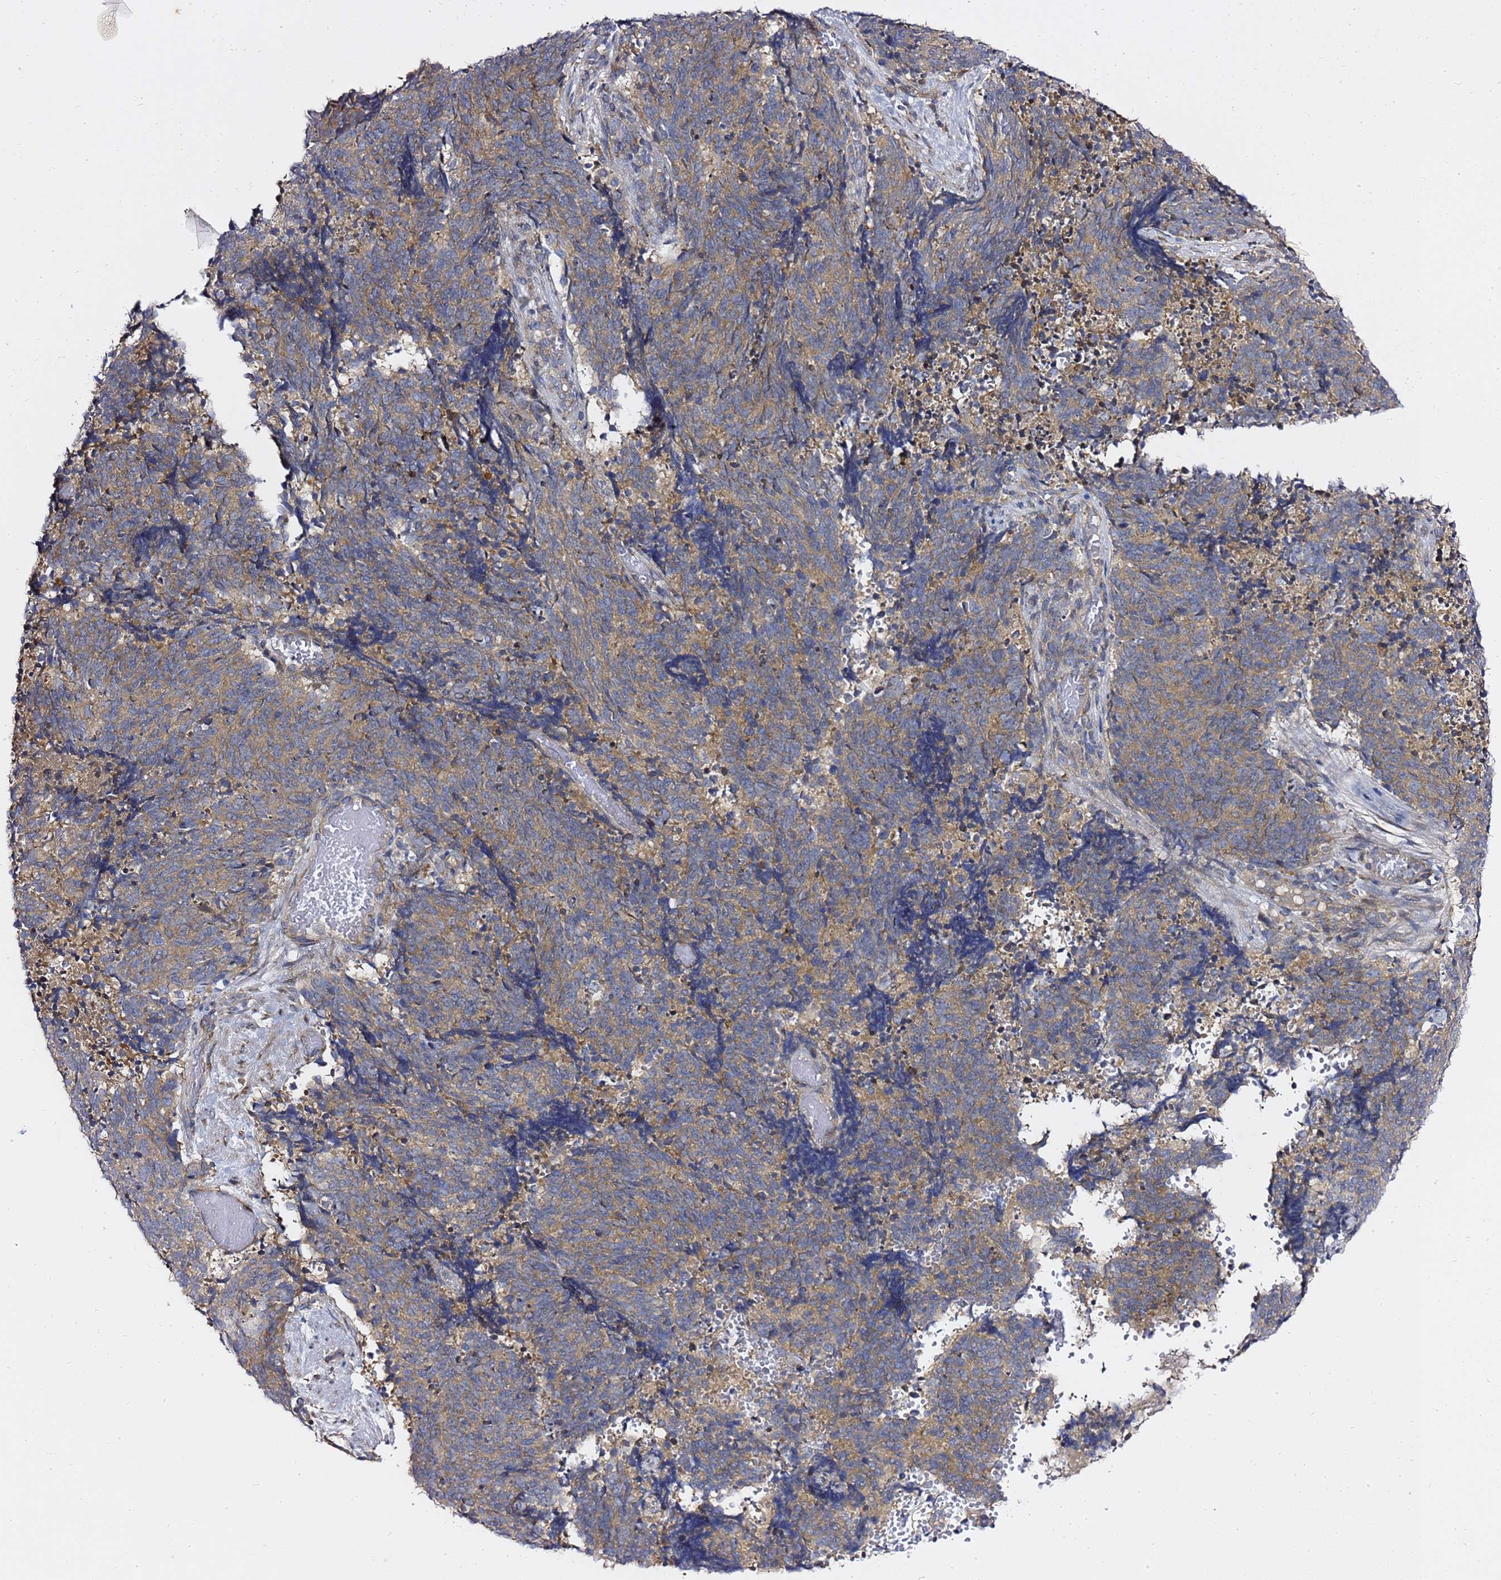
{"staining": {"intensity": "moderate", "quantity": ">75%", "location": "cytoplasmic/membranous"}, "tissue": "cervical cancer", "cell_type": "Tumor cells", "image_type": "cancer", "snomed": [{"axis": "morphology", "description": "Squamous cell carcinoma, NOS"}, {"axis": "topography", "description": "Cervix"}], "caption": "Cervical squamous cell carcinoma tissue displays moderate cytoplasmic/membranous positivity in about >75% of tumor cells, visualized by immunohistochemistry. (Stains: DAB (3,3'-diaminobenzidine) in brown, nuclei in blue, Microscopy: brightfield microscopy at high magnification).", "gene": "MON1B", "patient": {"sex": "female", "age": 29}}